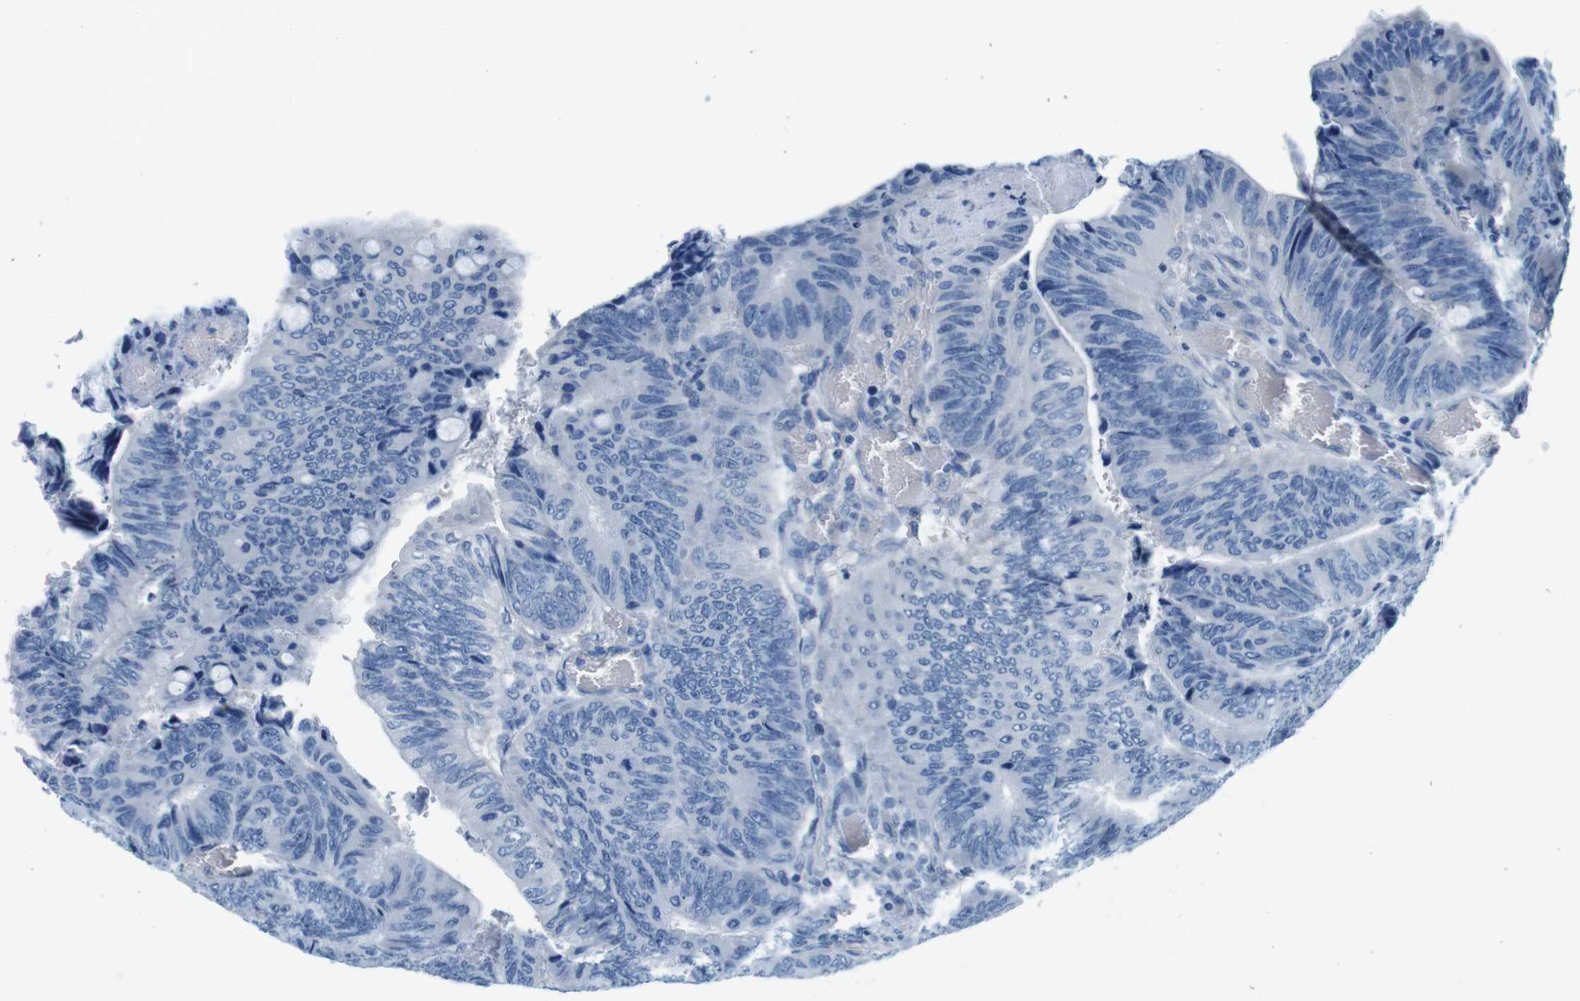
{"staining": {"intensity": "negative", "quantity": "none", "location": "none"}, "tissue": "colorectal cancer", "cell_type": "Tumor cells", "image_type": "cancer", "snomed": [{"axis": "morphology", "description": "Normal tissue, NOS"}, {"axis": "morphology", "description": "Adenocarcinoma, NOS"}, {"axis": "topography", "description": "Rectum"}, {"axis": "topography", "description": "Peripheral nerve tissue"}], "caption": "Histopathology image shows no protein positivity in tumor cells of colorectal adenocarcinoma tissue.", "gene": "EIF2B5", "patient": {"sex": "male", "age": 92}}